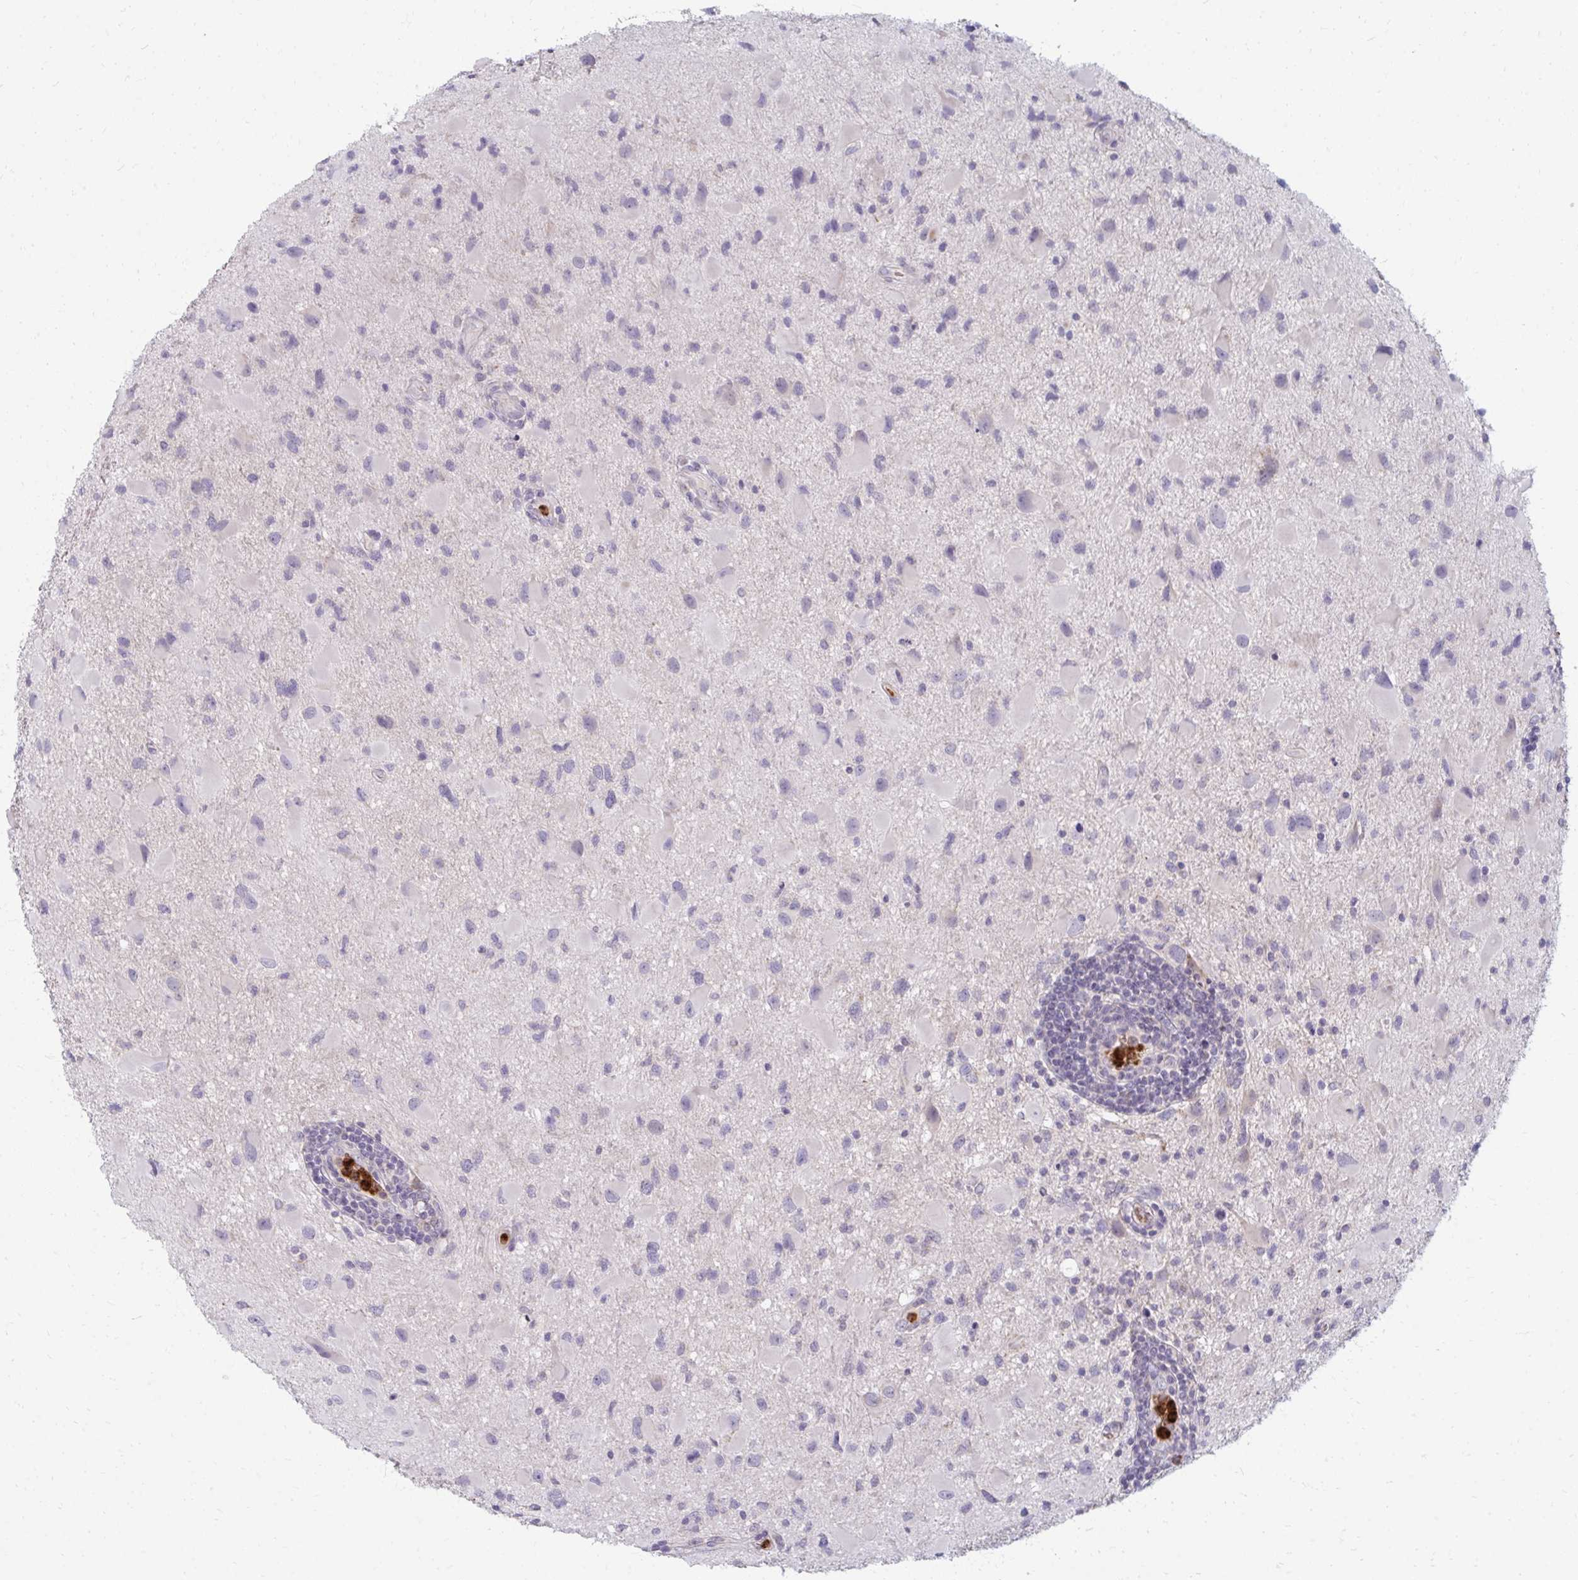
{"staining": {"intensity": "negative", "quantity": "none", "location": "none"}, "tissue": "glioma", "cell_type": "Tumor cells", "image_type": "cancer", "snomed": [{"axis": "morphology", "description": "Glioma, malignant, Low grade"}, {"axis": "topography", "description": "Brain"}], "caption": "Glioma stained for a protein using IHC displays no expression tumor cells.", "gene": "RAB33A", "patient": {"sex": "female", "age": 32}}